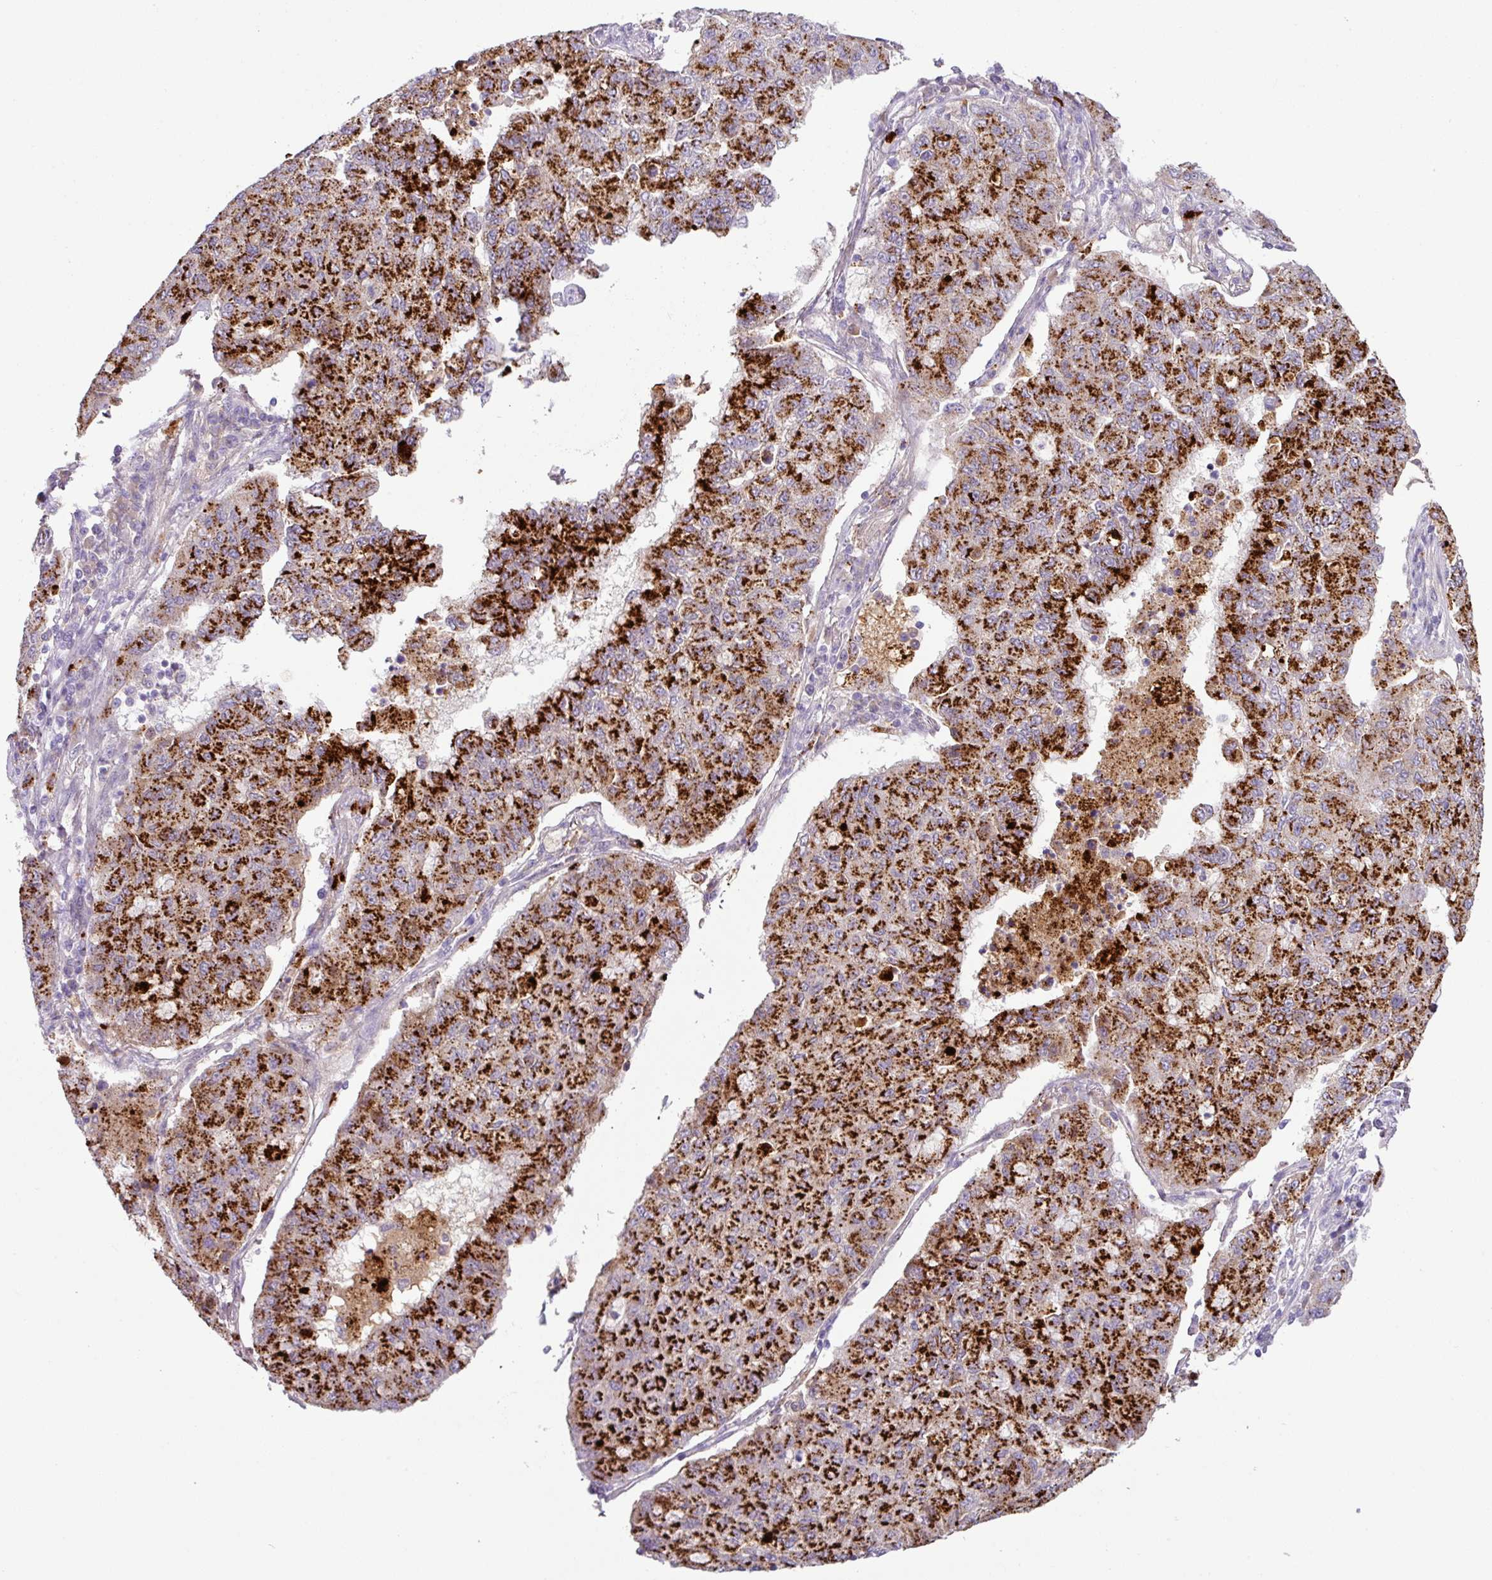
{"staining": {"intensity": "strong", "quantity": "25%-75%", "location": "cytoplasmic/membranous"}, "tissue": "lung cancer", "cell_type": "Tumor cells", "image_type": "cancer", "snomed": [{"axis": "morphology", "description": "Squamous cell carcinoma, NOS"}, {"axis": "topography", "description": "Lung"}], "caption": "A high-resolution photomicrograph shows IHC staining of squamous cell carcinoma (lung), which shows strong cytoplasmic/membranous expression in about 25%-75% of tumor cells. (brown staining indicates protein expression, while blue staining denotes nuclei).", "gene": "PLEKHH3", "patient": {"sex": "male", "age": 74}}